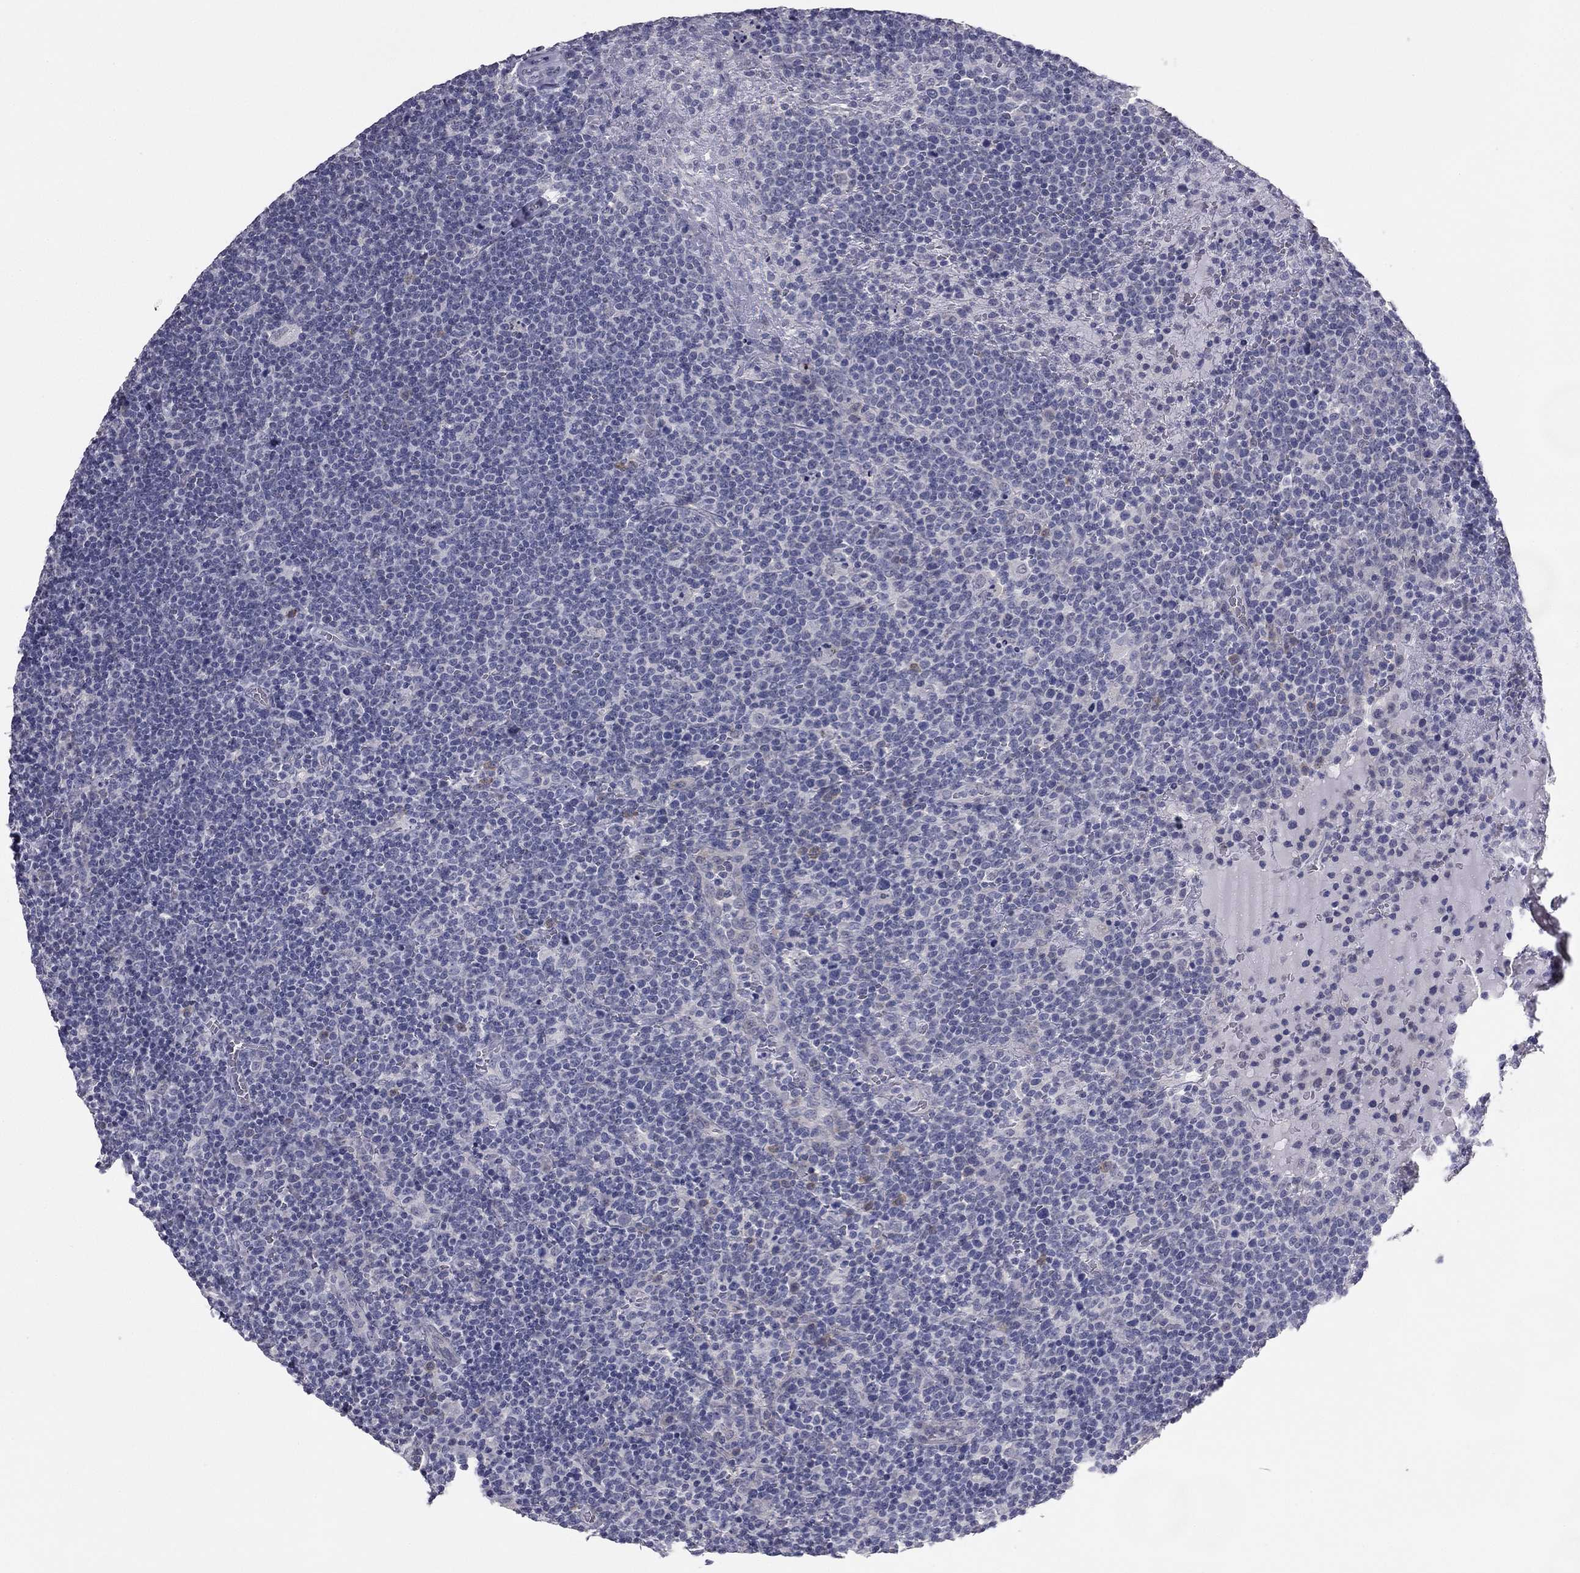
{"staining": {"intensity": "negative", "quantity": "none", "location": "none"}, "tissue": "lymphoma", "cell_type": "Tumor cells", "image_type": "cancer", "snomed": [{"axis": "morphology", "description": "Malignant lymphoma, non-Hodgkin's type, High grade"}, {"axis": "topography", "description": "Lymph node"}], "caption": "Immunohistochemistry of human lymphoma displays no staining in tumor cells.", "gene": "PRRT2", "patient": {"sex": "male", "age": 61}}